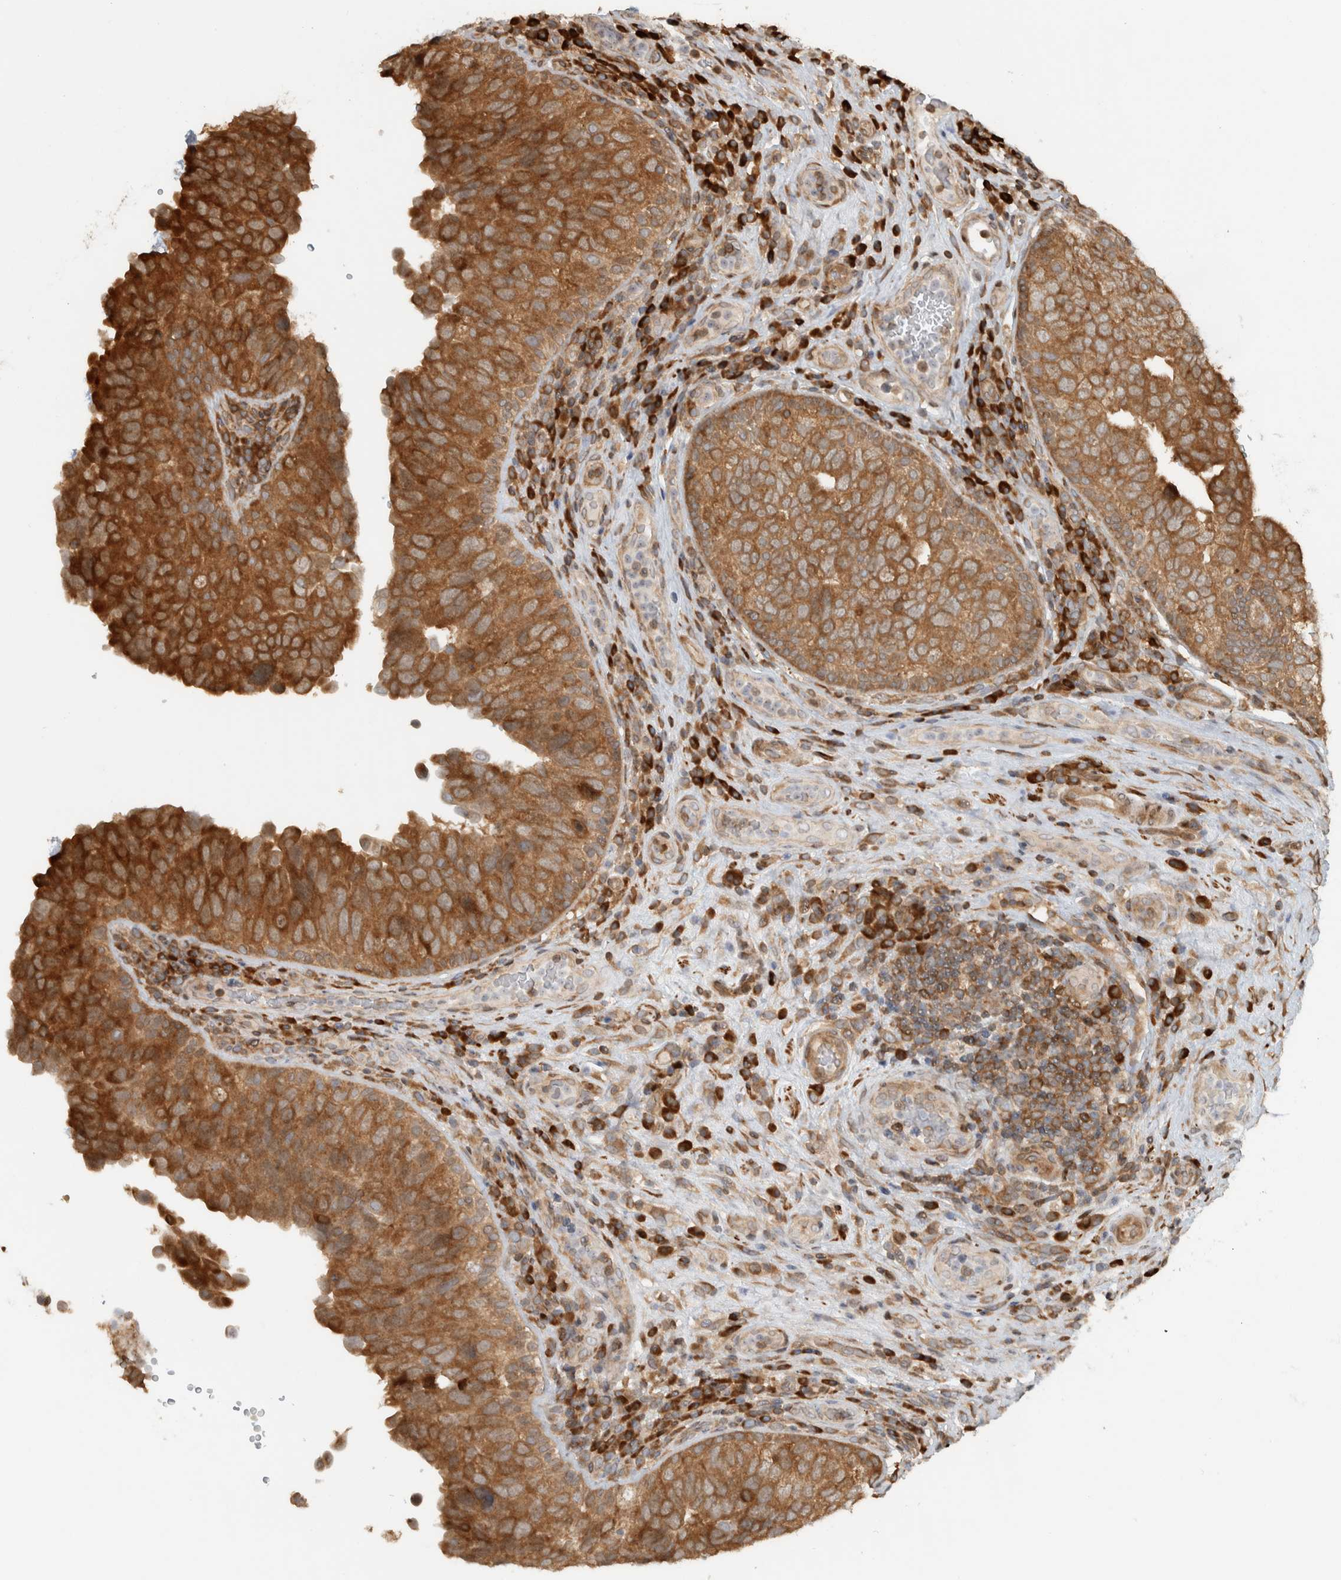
{"staining": {"intensity": "strong", "quantity": ">75%", "location": "cytoplasmic/membranous"}, "tissue": "urothelial cancer", "cell_type": "Tumor cells", "image_type": "cancer", "snomed": [{"axis": "morphology", "description": "Urothelial carcinoma, High grade"}, {"axis": "topography", "description": "Urinary bladder"}], "caption": "Immunohistochemical staining of urothelial cancer demonstrates high levels of strong cytoplasmic/membranous positivity in approximately >75% of tumor cells. (Stains: DAB in brown, nuclei in blue, Microscopy: brightfield microscopy at high magnification).", "gene": "CNTROB", "patient": {"sex": "female", "age": 82}}